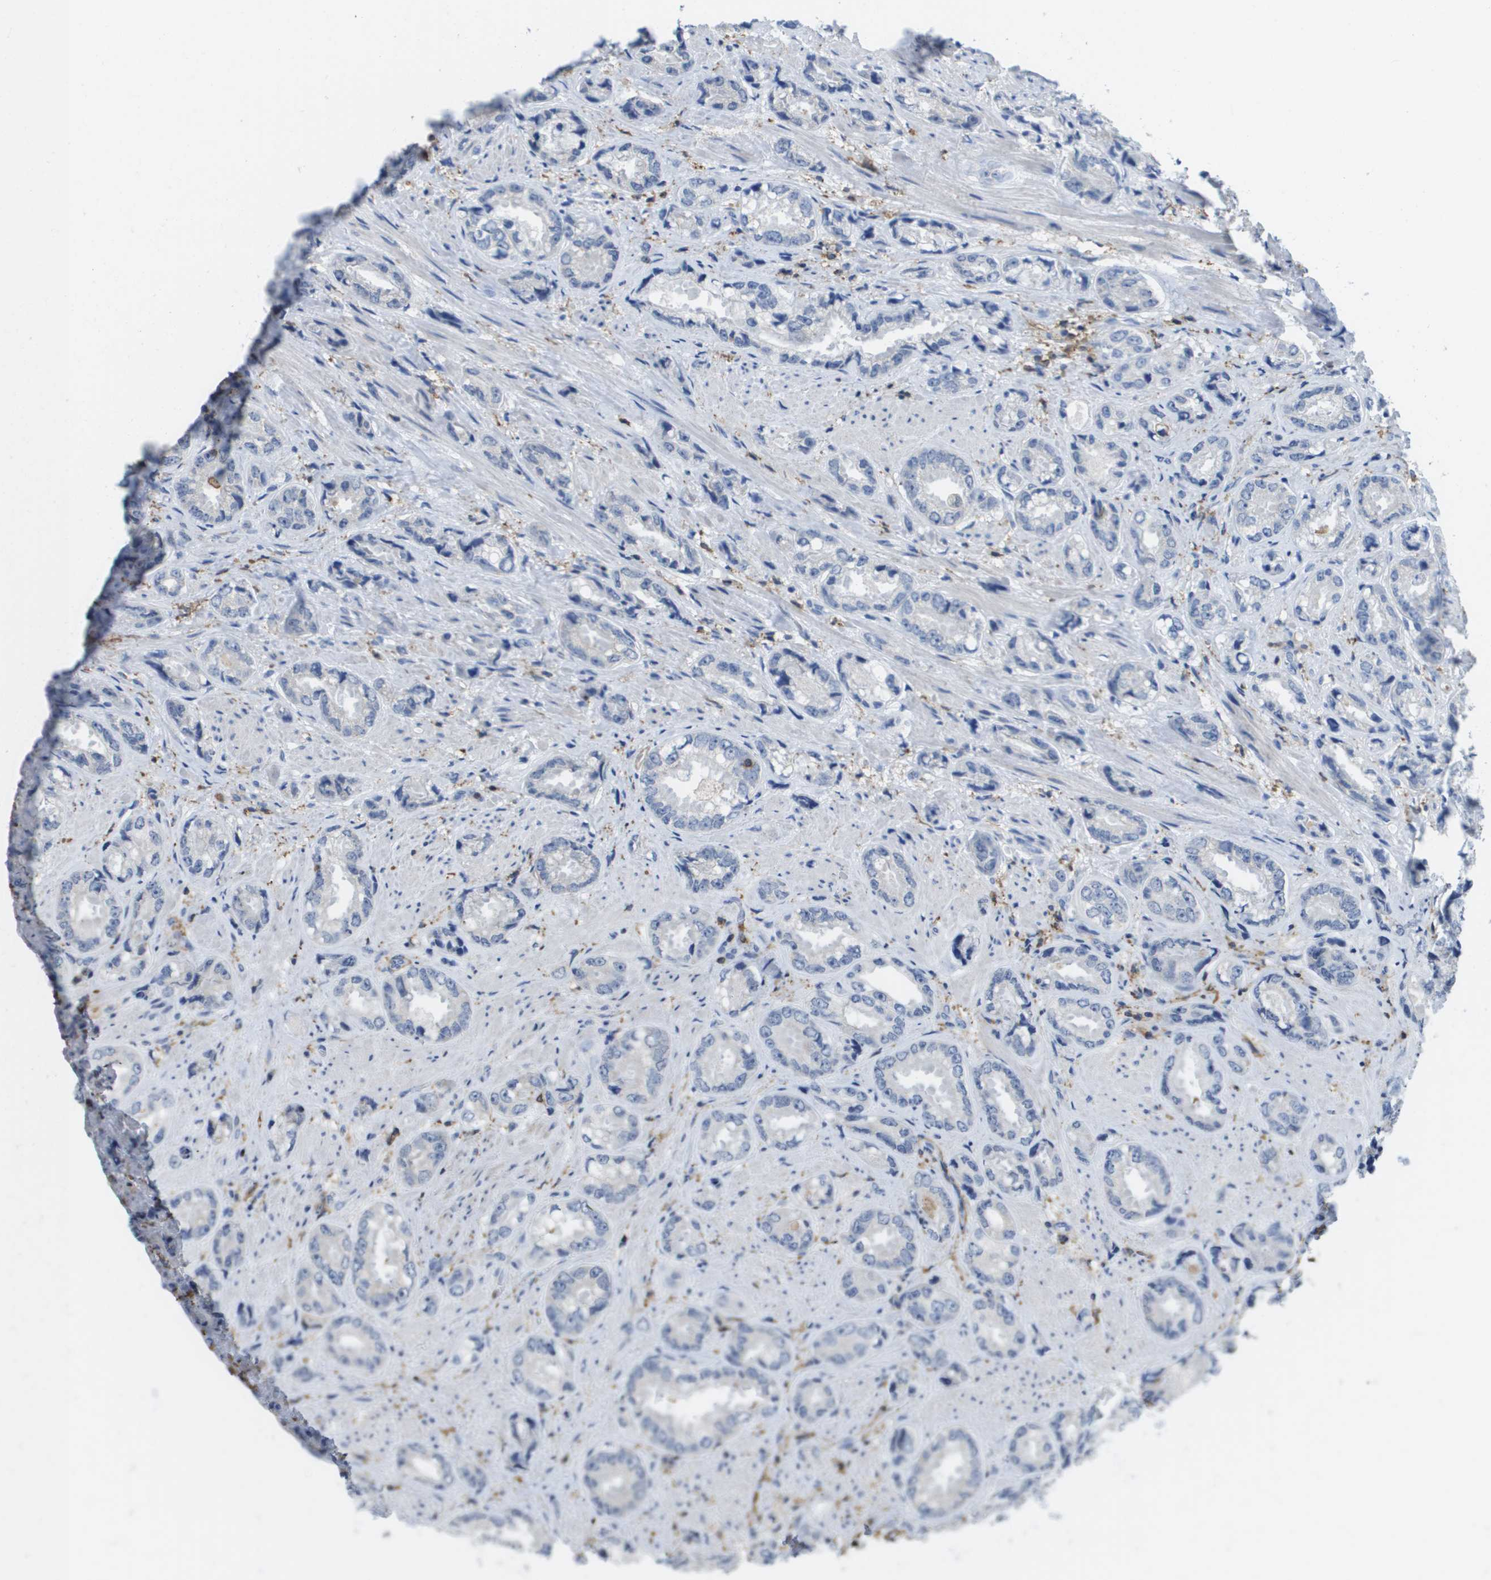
{"staining": {"intensity": "negative", "quantity": "none", "location": "none"}, "tissue": "prostate cancer", "cell_type": "Tumor cells", "image_type": "cancer", "snomed": [{"axis": "morphology", "description": "Adenocarcinoma, High grade"}, {"axis": "topography", "description": "Prostate"}], "caption": "High magnification brightfield microscopy of prostate adenocarcinoma (high-grade) stained with DAB (3,3'-diaminobenzidine) (brown) and counterstained with hematoxylin (blue): tumor cells show no significant expression. (DAB IHC visualized using brightfield microscopy, high magnification).", "gene": "RCSD1", "patient": {"sex": "male", "age": 61}}